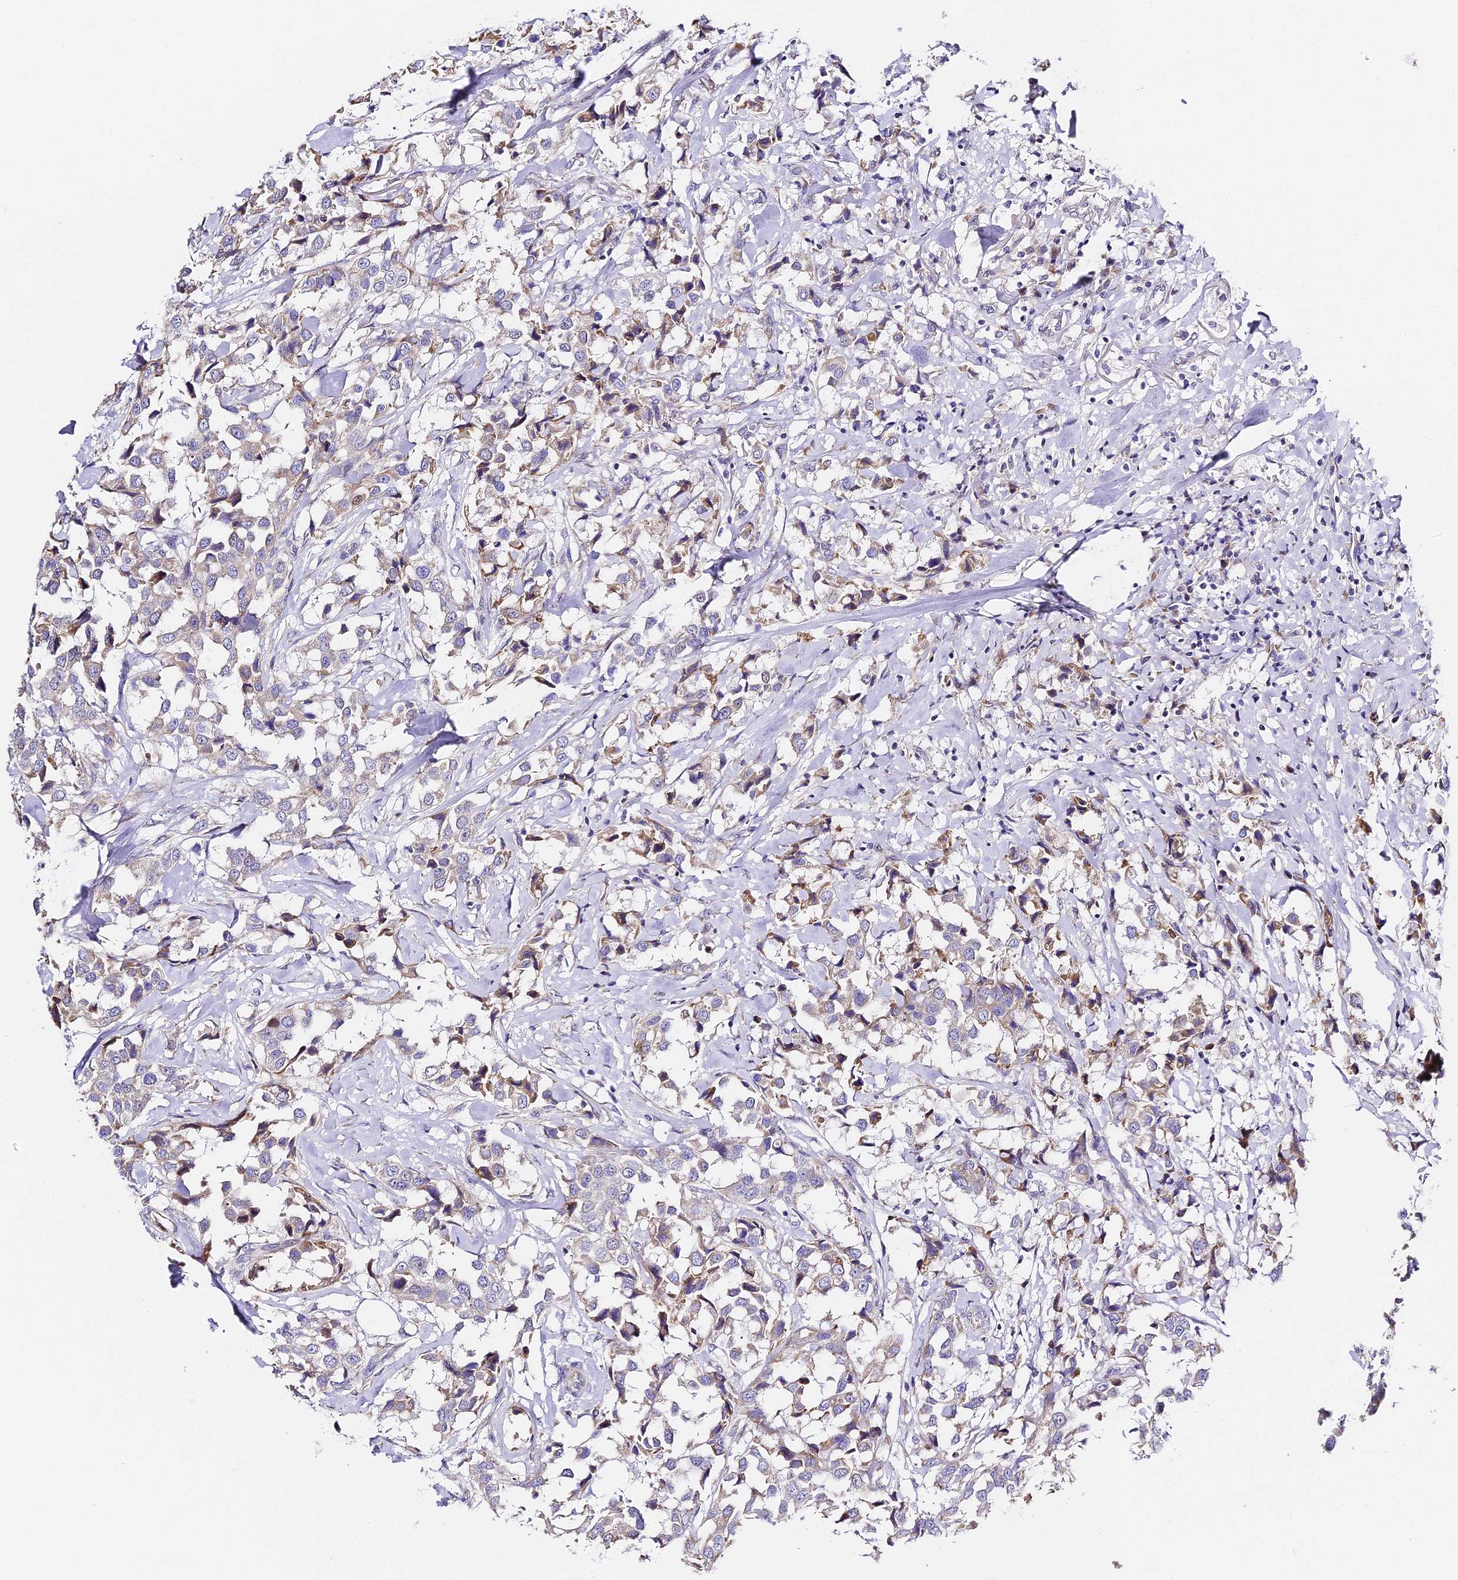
{"staining": {"intensity": "moderate", "quantity": "<25%", "location": "cytoplasmic/membranous"}, "tissue": "breast cancer", "cell_type": "Tumor cells", "image_type": "cancer", "snomed": [{"axis": "morphology", "description": "Duct carcinoma"}, {"axis": "topography", "description": "Breast"}], "caption": "Breast cancer was stained to show a protein in brown. There is low levels of moderate cytoplasmic/membranous staining in about <25% of tumor cells.", "gene": "SERP1", "patient": {"sex": "female", "age": 80}}